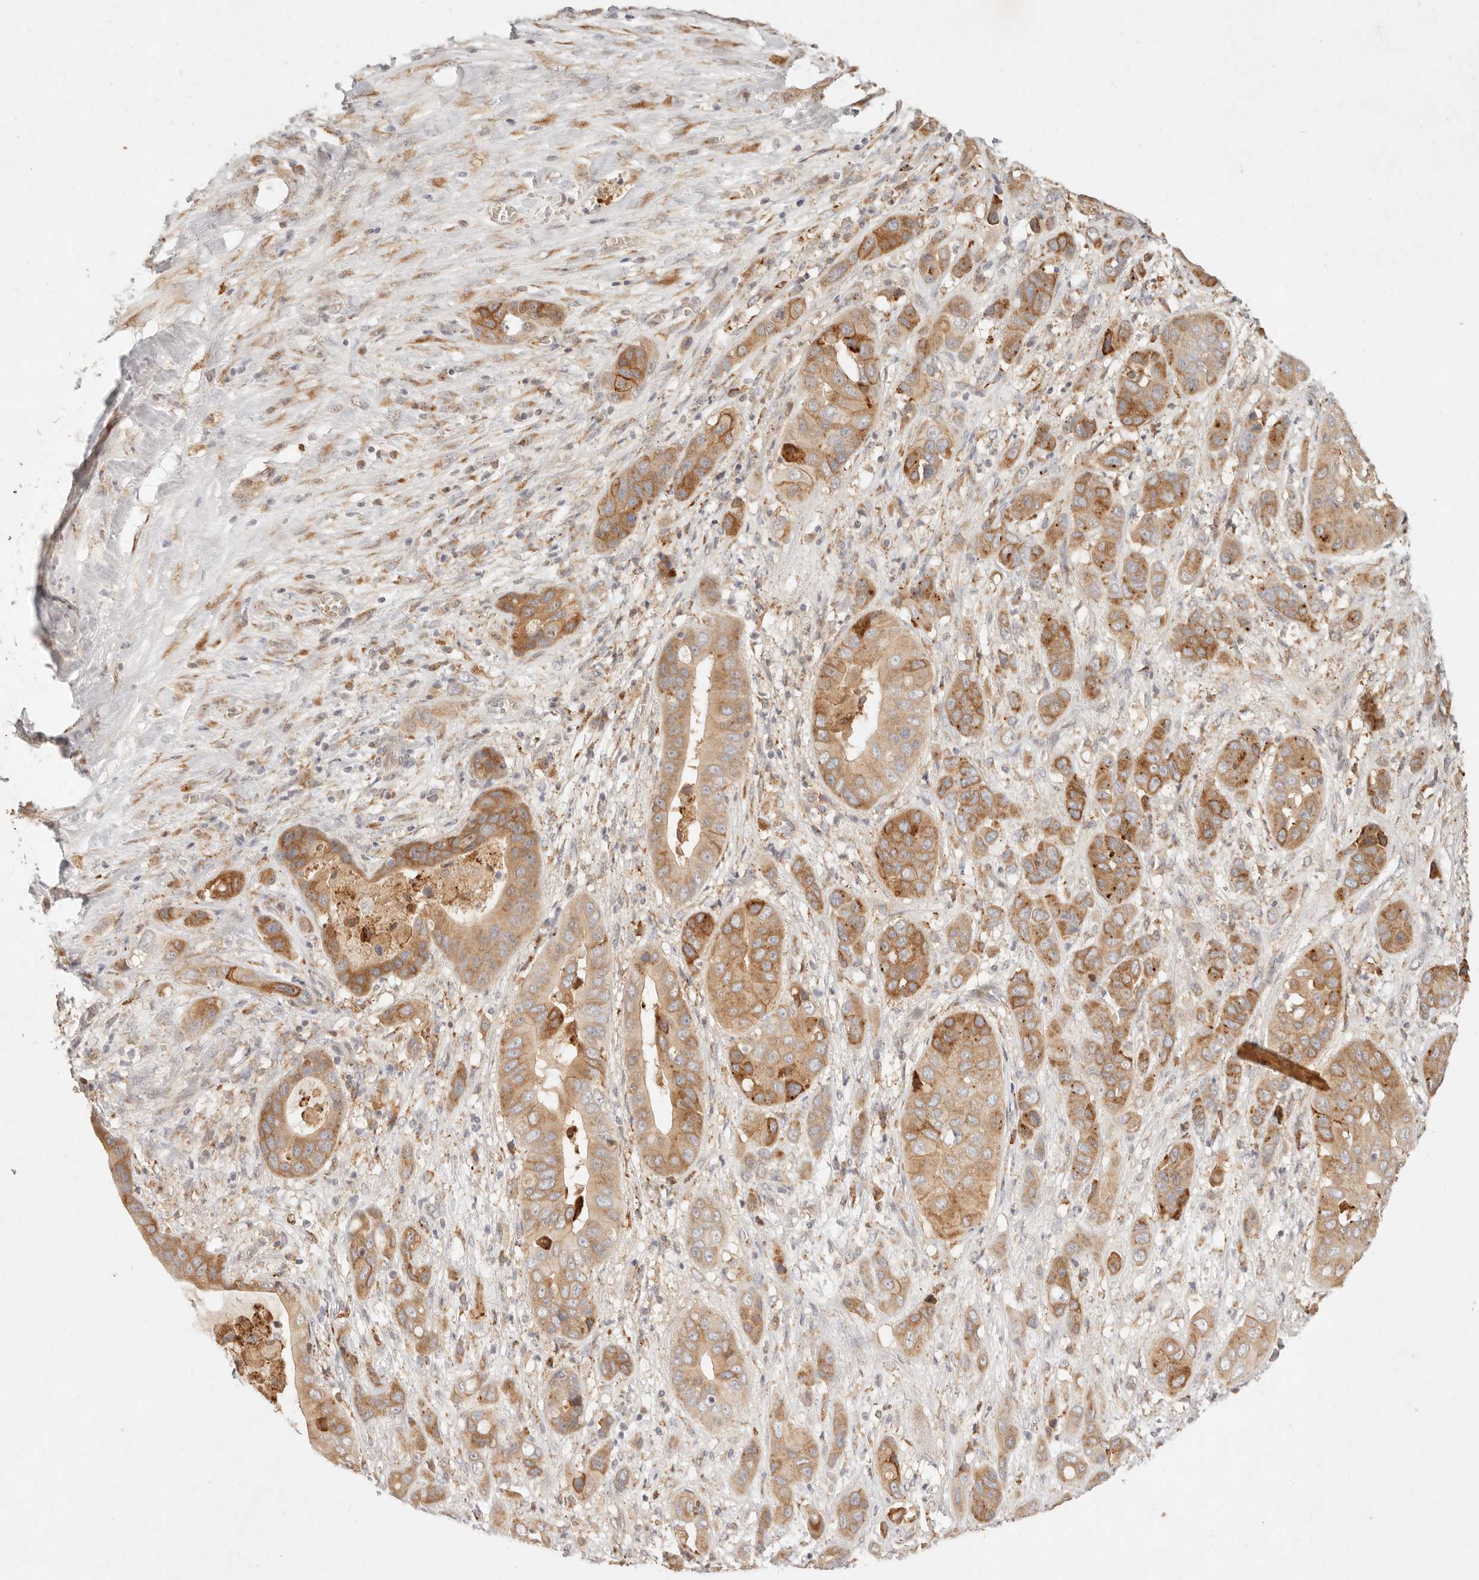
{"staining": {"intensity": "moderate", "quantity": ">75%", "location": "cytoplasmic/membranous"}, "tissue": "liver cancer", "cell_type": "Tumor cells", "image_type": "cancer", "snomed": [{"axis": "morphology", "description": "Cholangiocarcinoma"}, {"axis": "topography", "description": "Liver"}], "caption": "Brown immunohistochemical staining in liver cancer reveals moderate cytoplasmic/membranous expression in approximately >75% of tumor cells.", "gene": "C1orf127", "patient": {"sex": "female", "age": 52}}